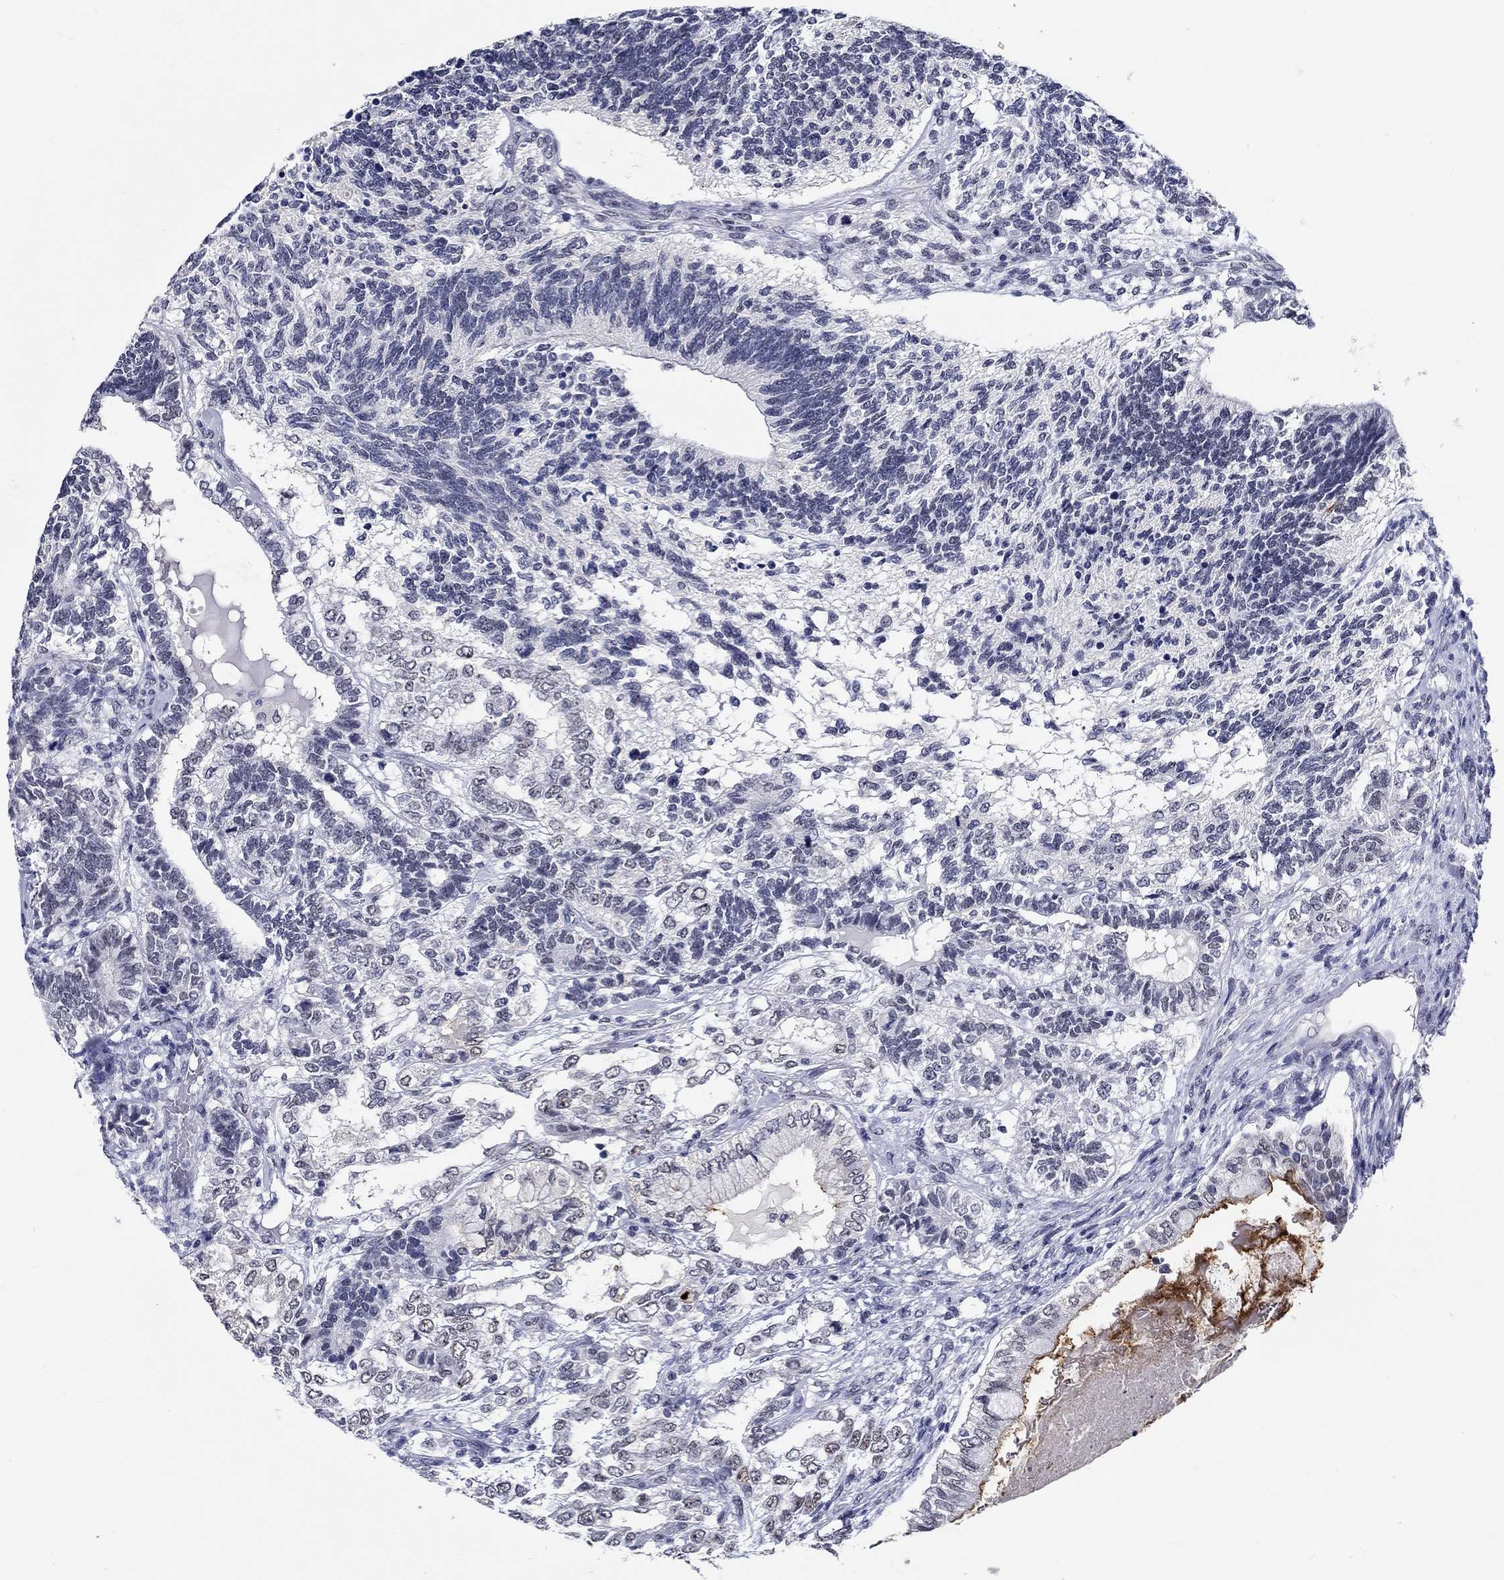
{"staining": {"intensity": "negative", "quantity": "none", "location": "none"}, "tissue": "testis cancer", "cell_type": "Tumor cells", "image_type": "cancer", "snomed": [{"axis": "morphology", "description": "Seminoma, NOS"}, {"axis": "morphology", "description": "Carcinoma, Embryonal, NOS"}, {"axis": "topography", "description": "Testis"}], "caption": "There is no significant expression in tumor cells of testis cancer.", "gene": "GRIN1", "patient": {"sex": "male", "age": 41}}